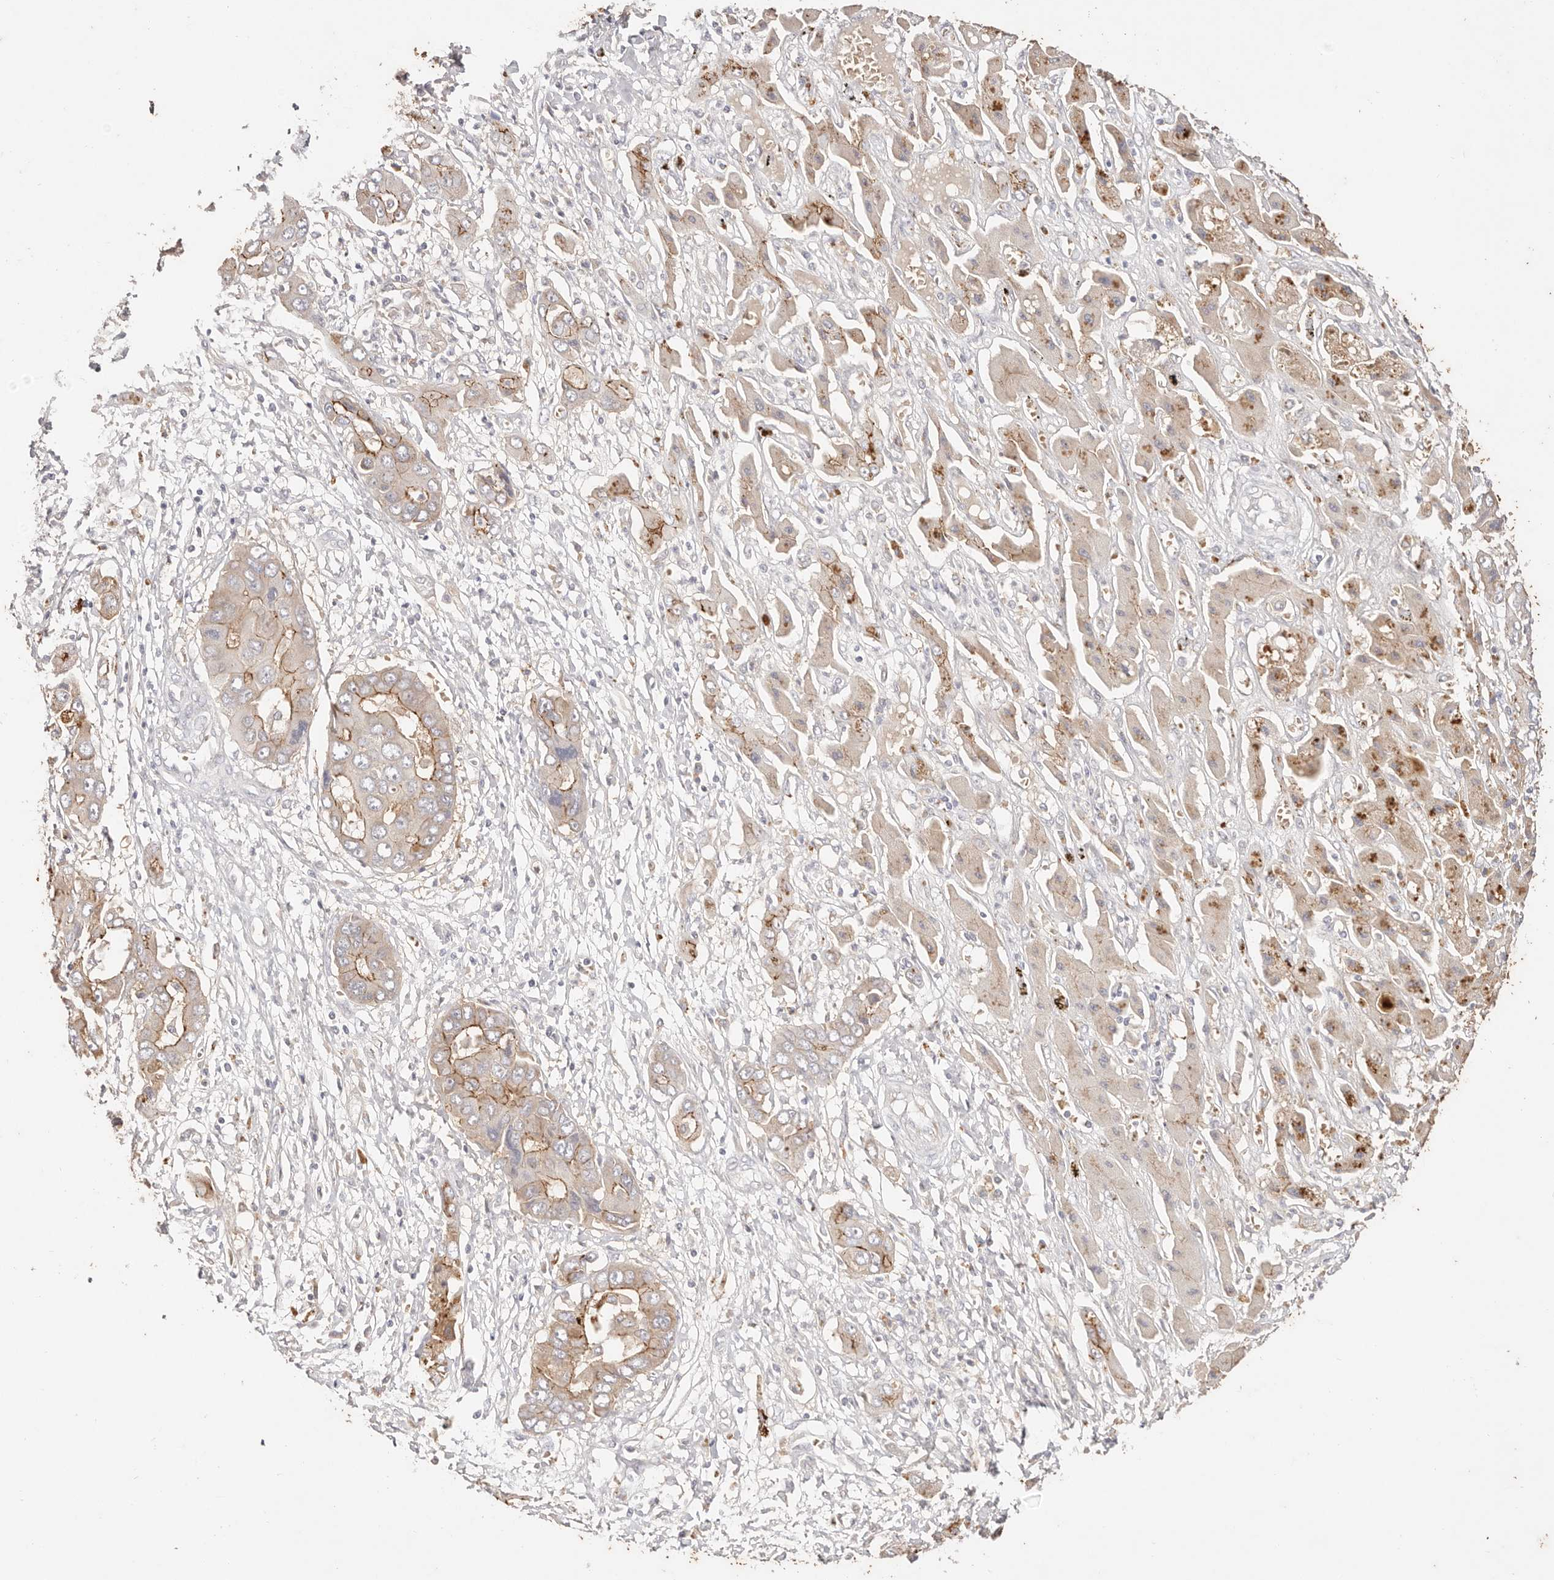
{"staining": {"intensity": "moderate", "quantity": "<25%", "location": "cytoplasmic/membranous"}, "tissue": "liver cancer", "cell_type": "Tumor cells", "image_type": "cancer", "snomed": [{"axis": "morphology", "description": "Cholangiocarcinoma"}, {"axis": "topography", "description": "Liver"}], "caption": "An IHC micrograph of tumor tissue is shown. Protein staining in brown shows moderate cytoplasmic/membranous positivity in liver cancer (cholangiocarcinoma) within tumor cells.", "gene": "CXADR", "patient": {"sex": "male", "age": 67}}